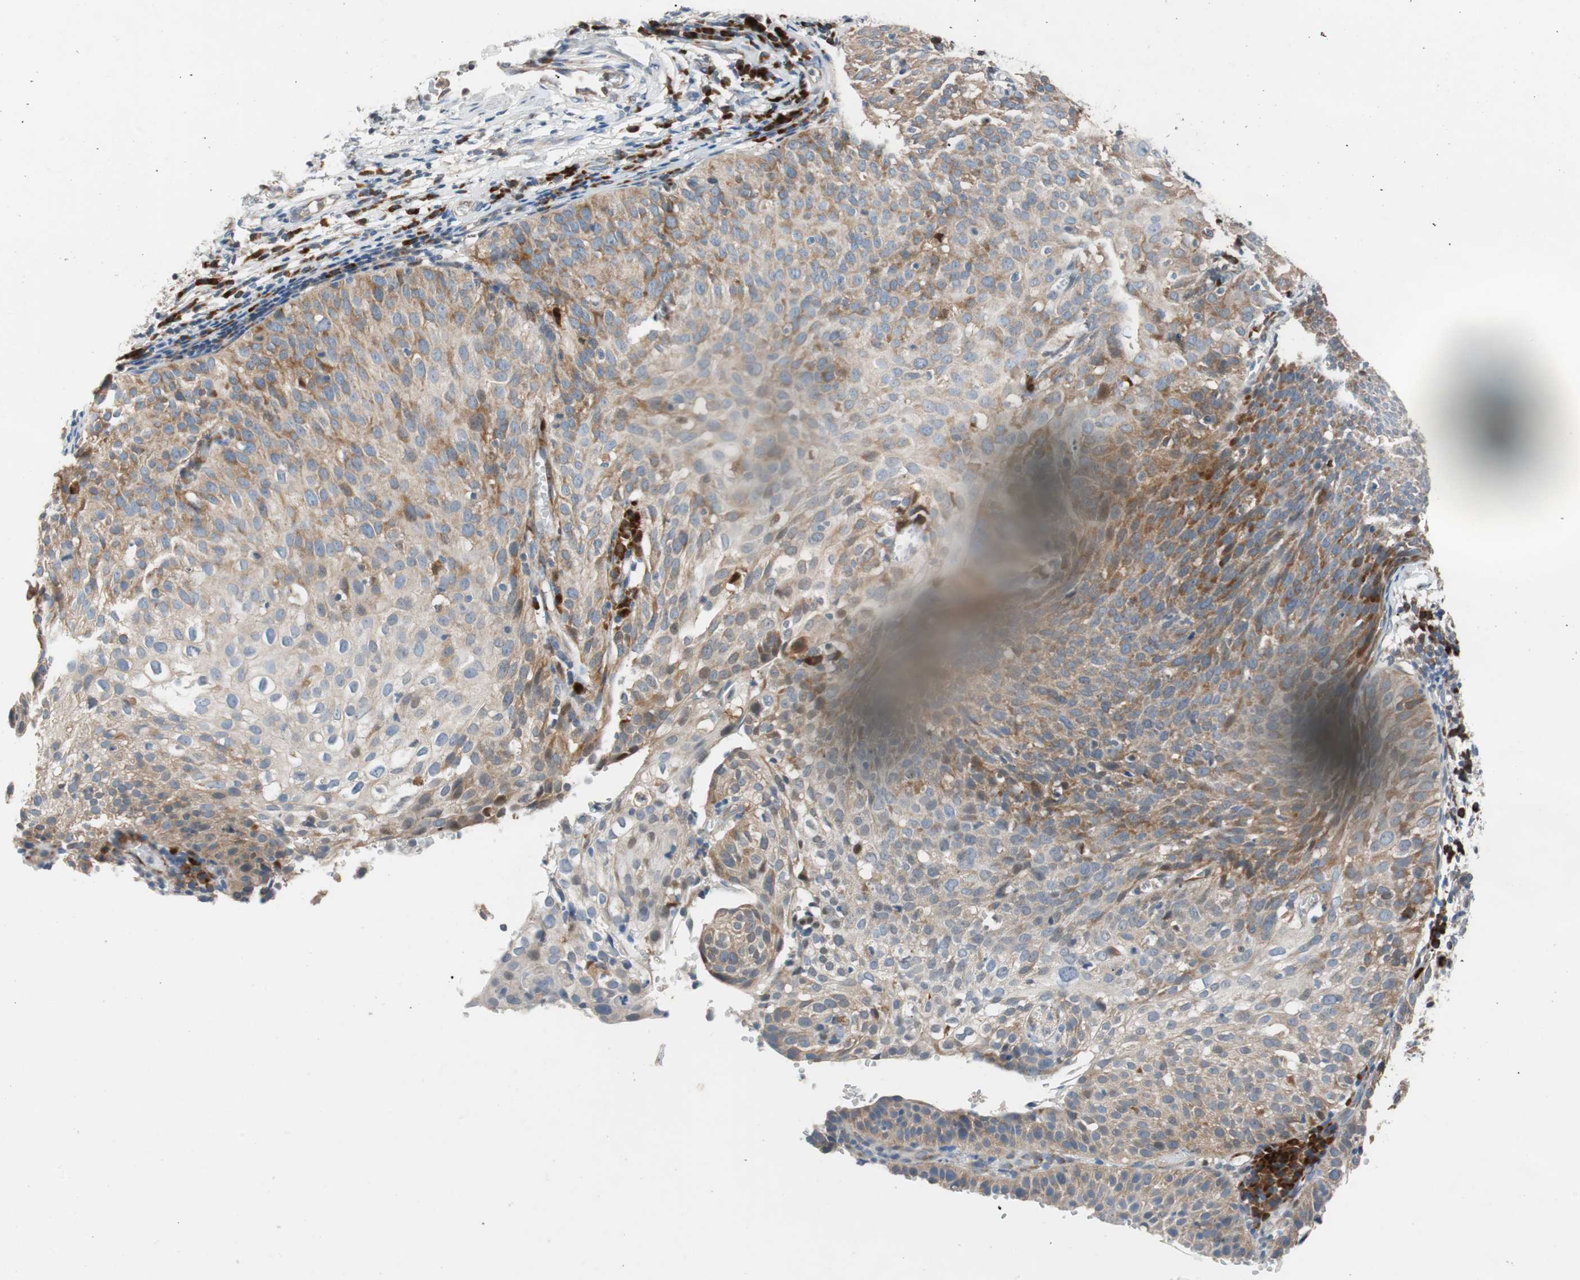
{"staining": {"intensity": "moderate", "quantity": ">75%", "location": "cytoplasmic/membranous"}, "tissue": "cervical cancer", "cell_type": "Tumor cells", "image_type": "cancer", "snomed": [{"axis": "morphology", "description": "Squamous cell carcinoma, NOS"}, {"axis": "topography", "description": "Cervix"}], "caption": "Brown immunohistochemical staining in human squamous cell carcinoma (cervical) displays moderate cytoplasmic/membranous staining in about >75% of tumor cells. Immunohistochemistry (ihc) stains the protein of interest in brown and the nuclei are stained blue.", "gene": "FAAH", "patient": {"sex": "female", "age": 38}}